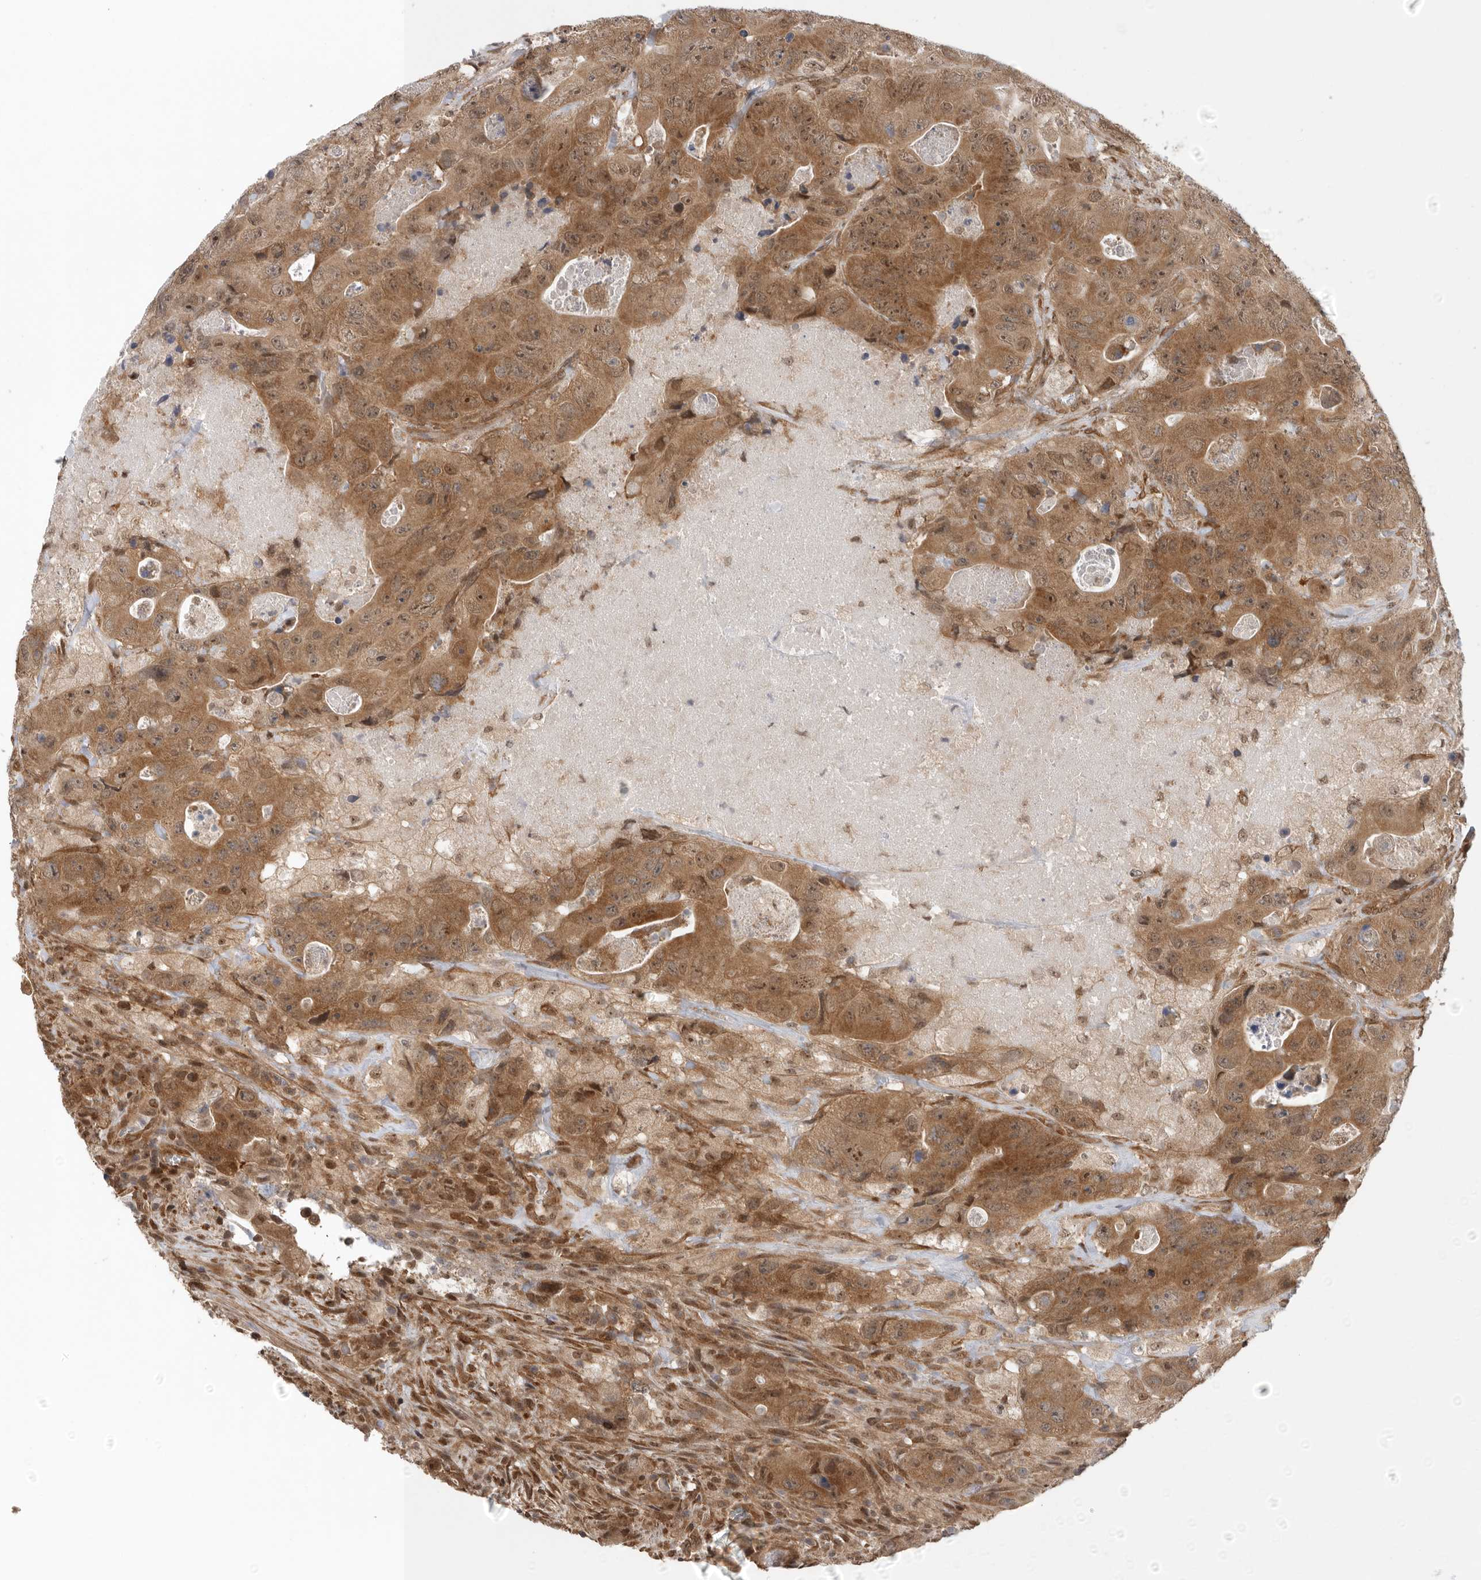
{"staining": {"intensity": "moderate", "quantity": ">75%", "location": "cytoplasmic/membranous,nuclear"}, "tissue": "colorectal cancer", "cell_type": "Tumor cells", "image_type": "cancer", "snomed": [{"axis": "morphology", "description": "Adenocarcinoma, NOS"}, {"axis": "topography", "description": "Colon"}], "caption": "IHC of human colorectal adenocarcinoma demonstrates medium levels of moderate cytoplasmic/membranous and nuclear expression in about >75% of tumor cells. The staining was performed using DAB, with brown indicating positive protein expression. Nuclei are stained blue with hematoxylin.", "gene": "VPS50", "patient": {"sex": "female", "age": 46}}